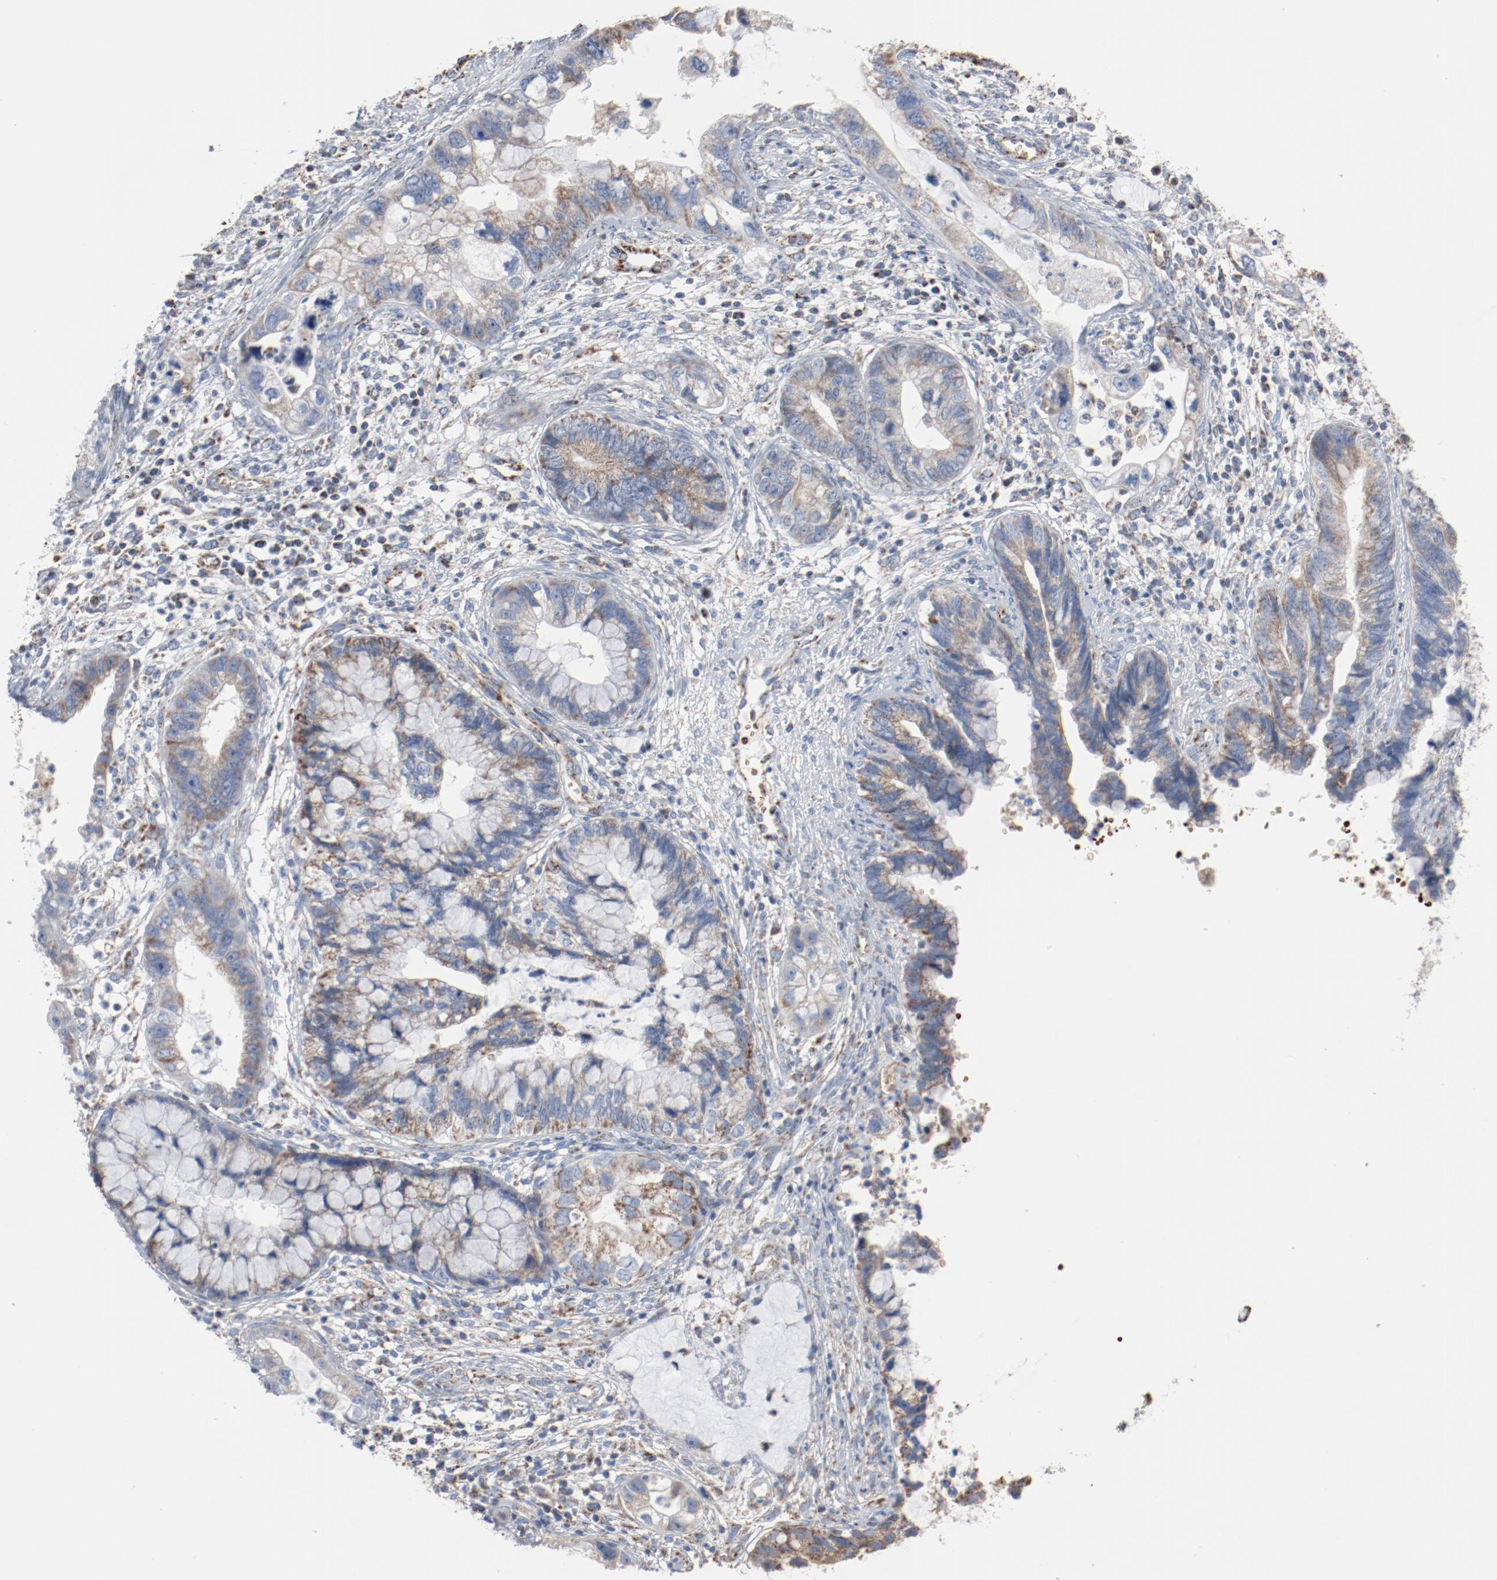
{"staining": {"intensity": "weak", "quantity": ">75%", "location": "cytoplasmic/membranous"}, "tissue": "cervical cancer", "cell_type": "Tumor cells", "image_type": "cancer", "snomed": [{"axis": "morphology", "description": "Adenocarcinoma, NOS"}, {"axis": "topography", "description": "Cervix"}], "caption": "The photomicrograph demonstrates immunohistochemical staining of cervical cancer (adenocarcinoma). There is weak cytoplasmic/membranous positivity is present in about >75% of tumor cells. (Brightfield microscopy of DAB IHC at high magnification).", "gene": "NDUFB8", "patient": {"sex": "female", "age": 44}}